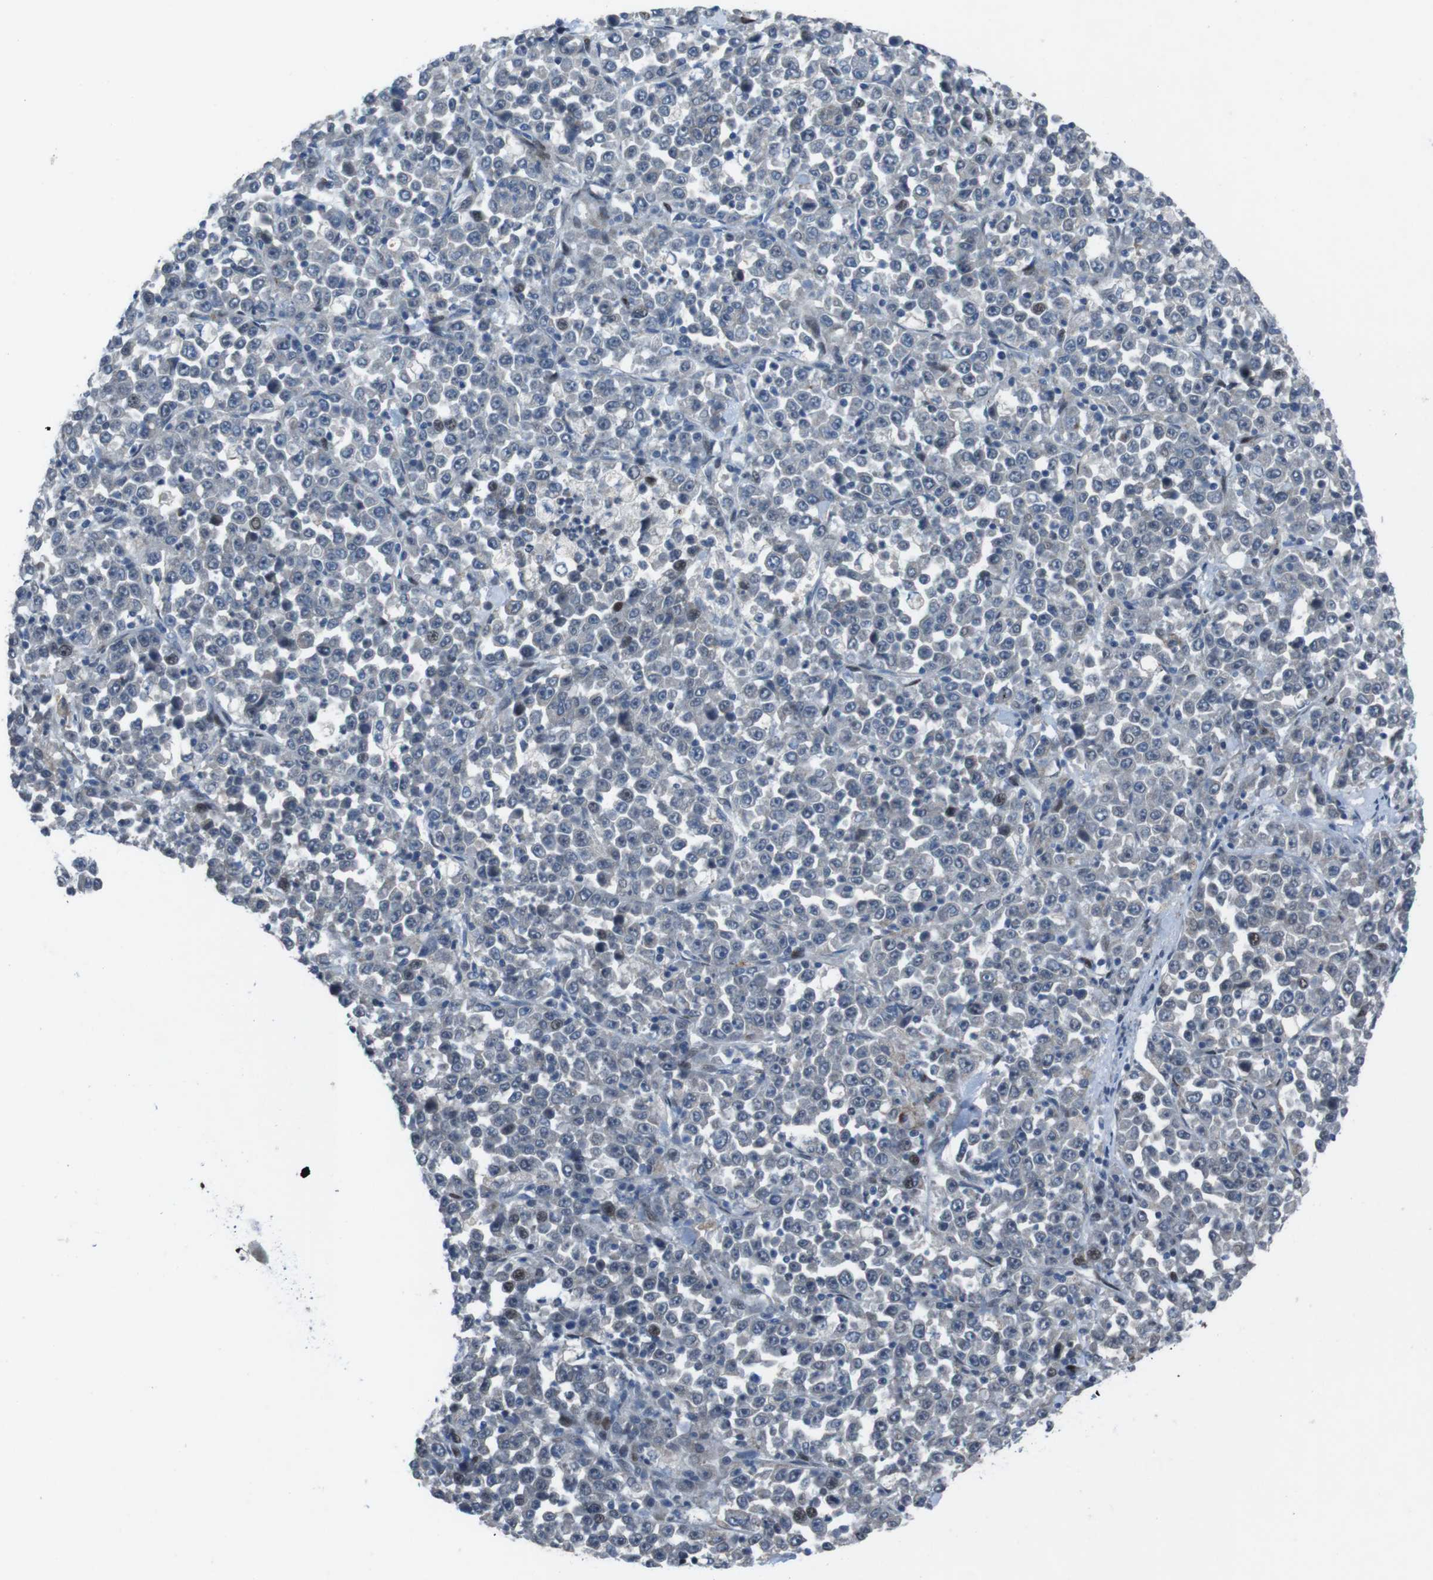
{"staining": {"intensity": "weak", "quantity": "<25%", "location": "nuclear"}, "tissue": "stomach cancer", "cell_type": "Tumor cells", "image_type": "cancer", "snomed": [{"axis": "morphology", "description": "Normal tissue, NOS"}, {"axis": "morphology", "description": "Adenocarcinoma, NOS"}, {"axis": "topography", "description": "Stomach, upper"}, {"axis": "topography", "description": "Stomach"}], "caption": "Immunohistochemistry (IHC) of human stomach cancer (adenocarcinoma) exhibits no expression in tumor cells.", "gene": "PBRM1", "patient": {"sex": "male", "age": 59}}